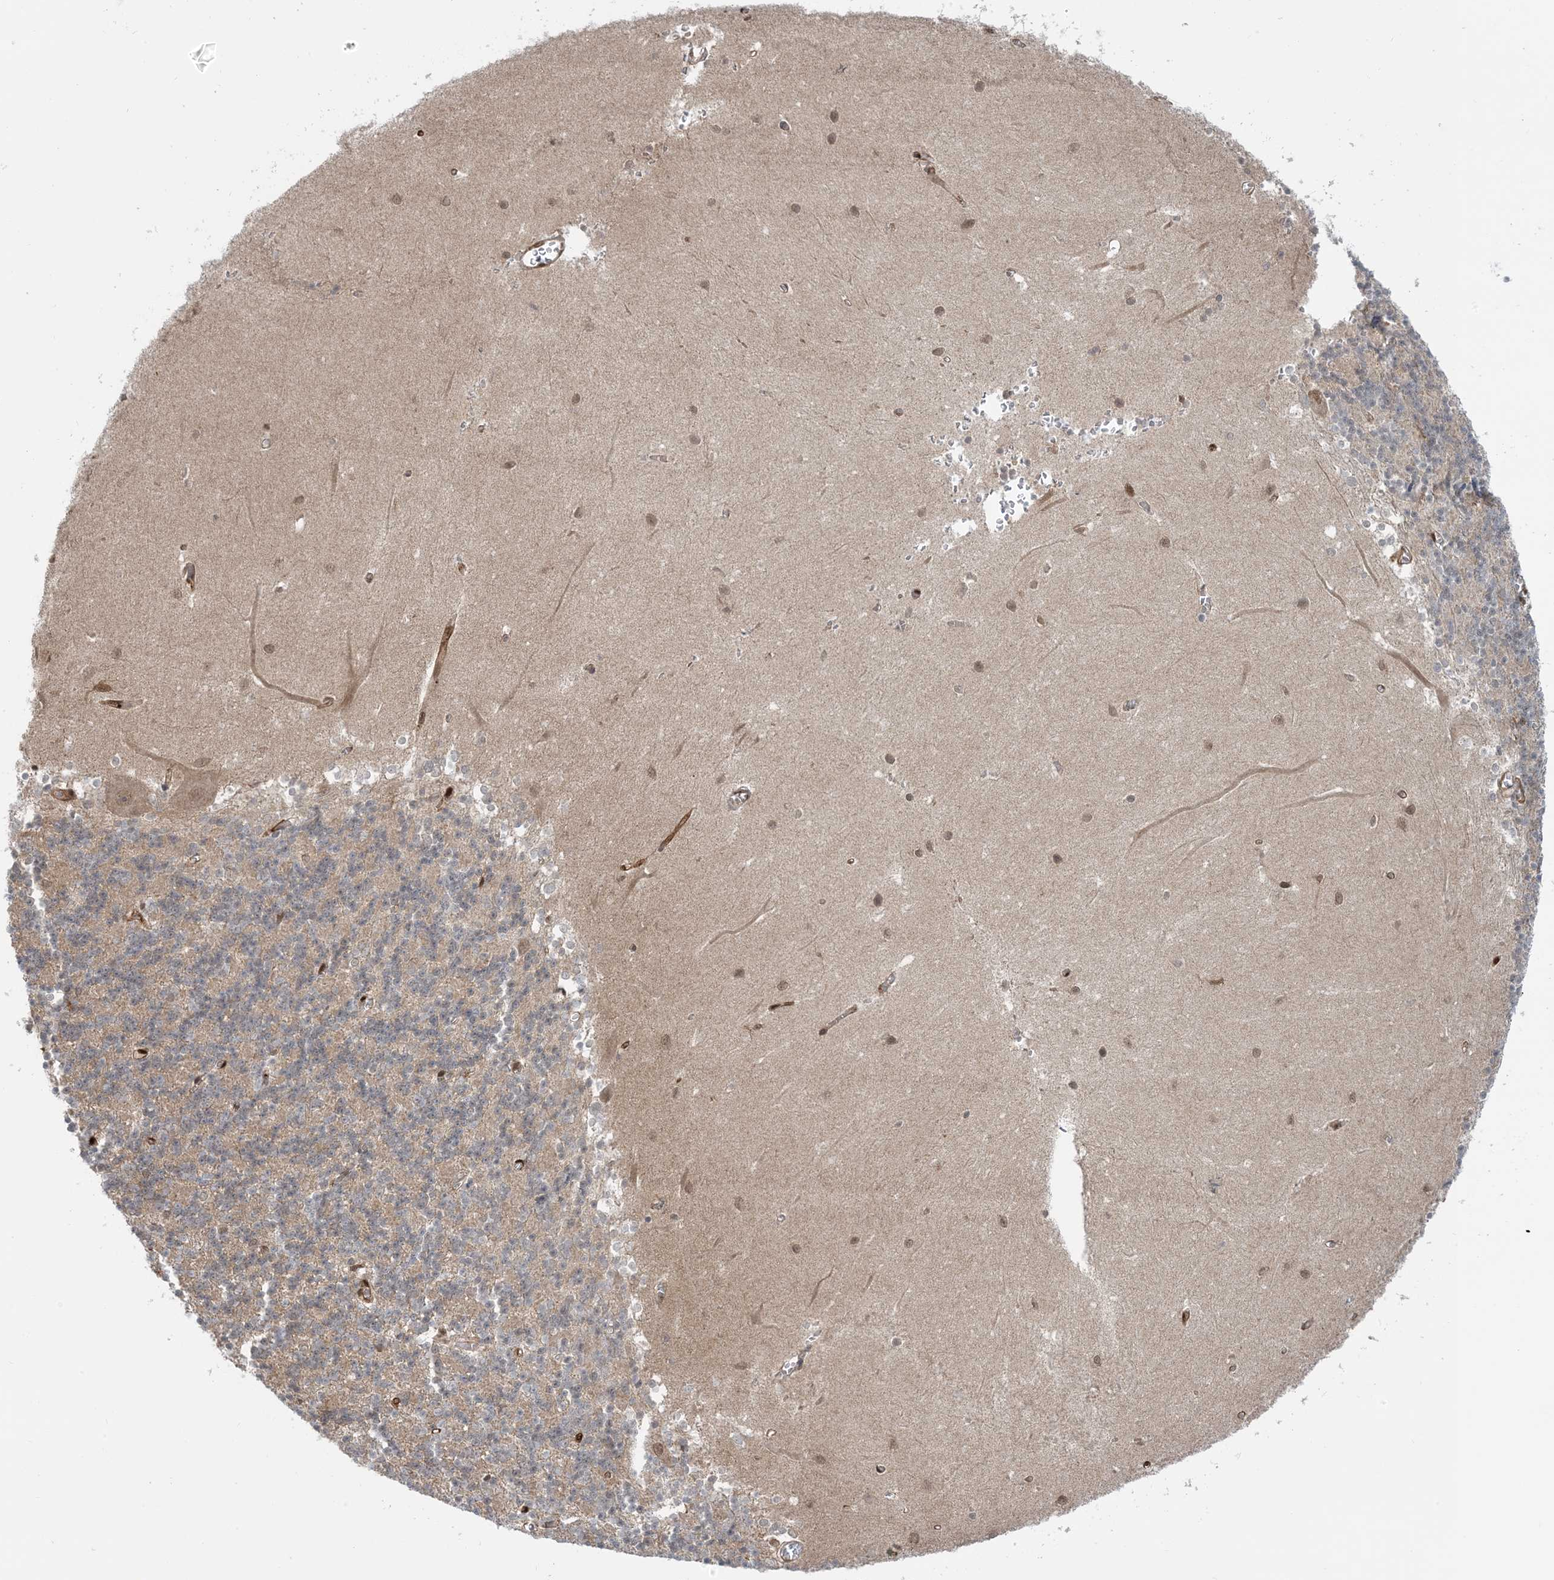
{"staining": {"intensity": "weak", "quantity": "25%-75%", "location": "cytoplasmic/membranous"}, "tissue": "cerebellum", "cell_type": "Cells in granular layer", "image_type": "normal", "snomed": [{"axis": "morphology", "description": "Normal tissue, NOS"}, {"axis": "topography", "description": "Cerebellum"}], "caption": "Protein expression analysis of unremarkable human cerebellum reveals weak cytoplasmic/membranous staining in about 25%-75% of cells in granular layer.", "gene": "PPM1F", "patient": {"sex": "male", "age": 37}}